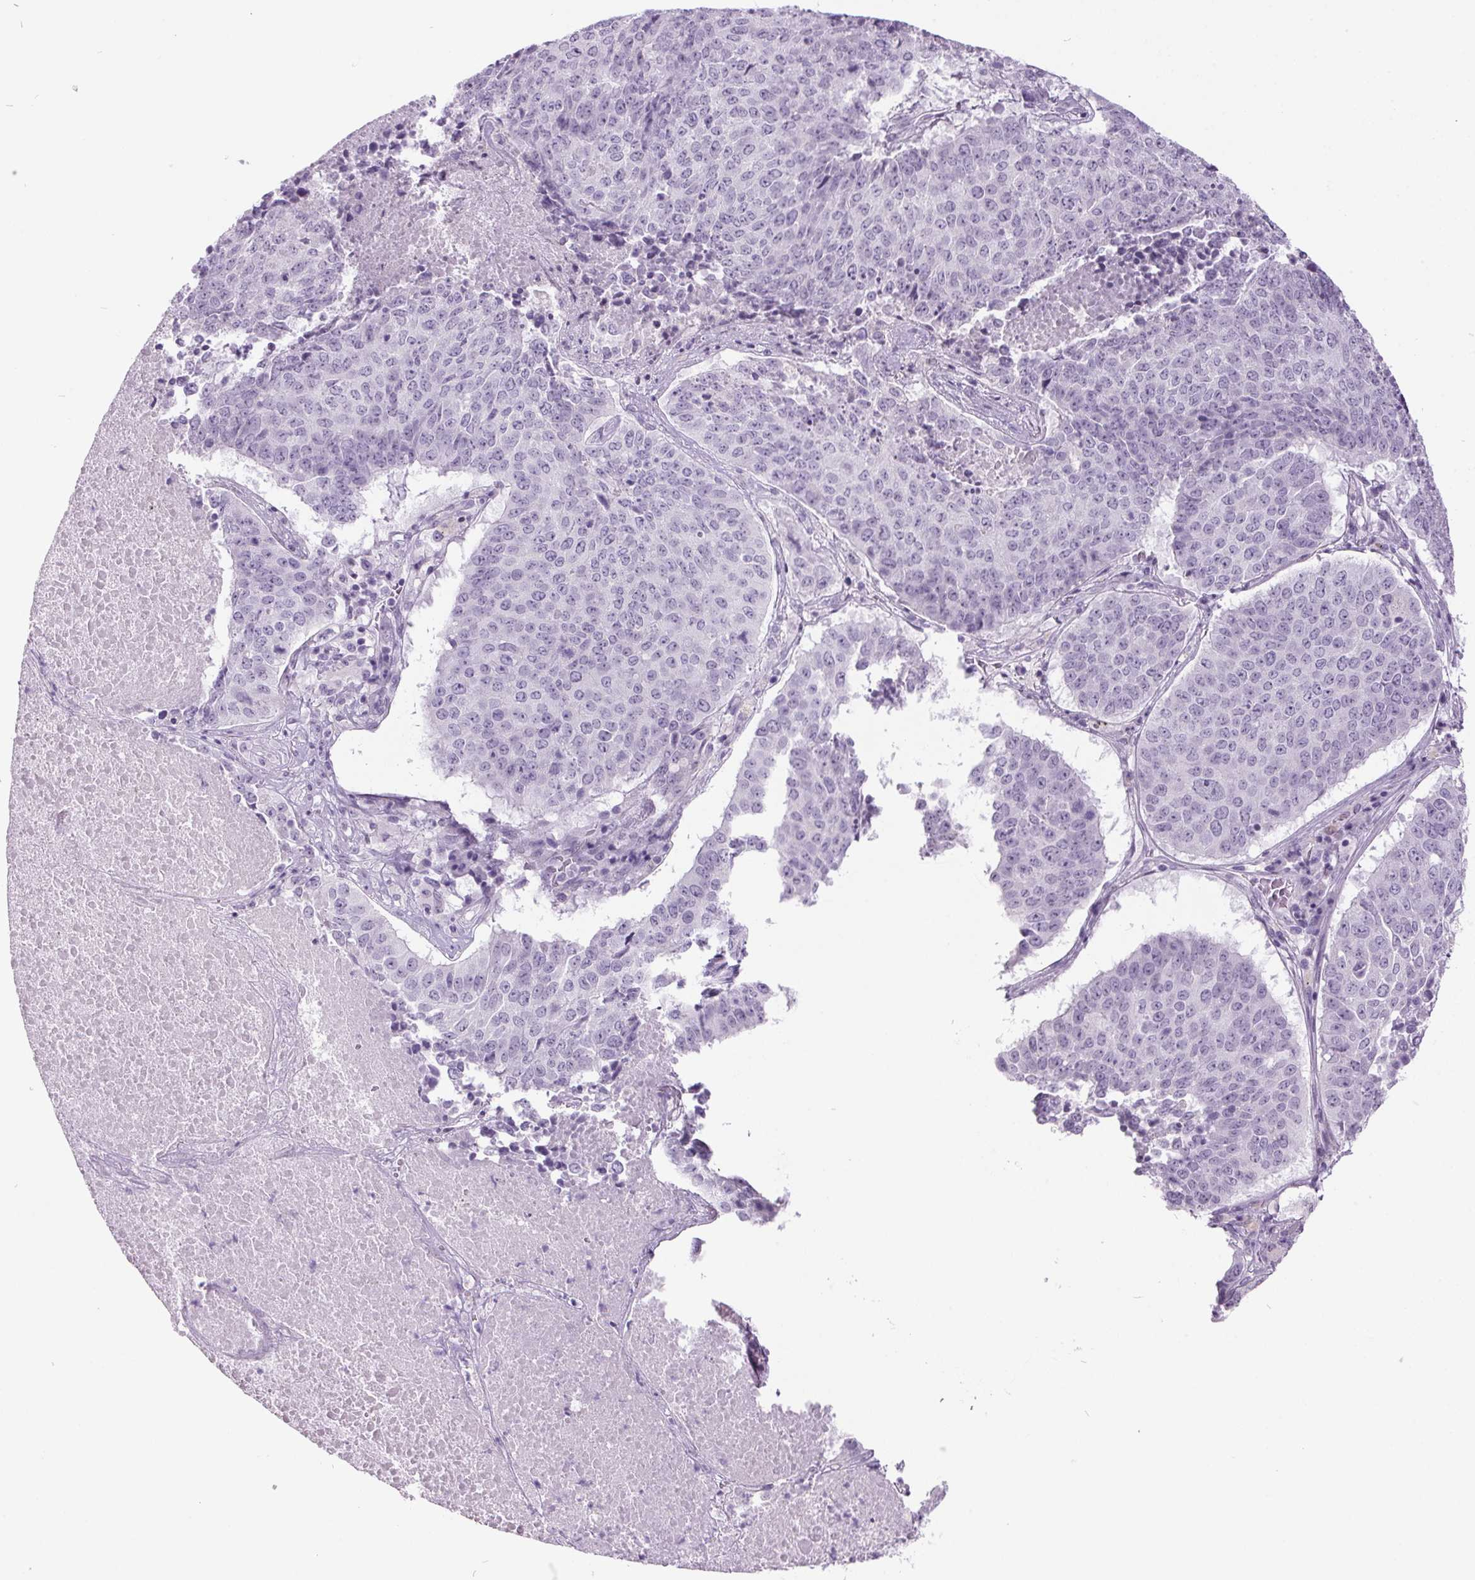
{"staining": {"intensity": "negative", "quantity": "none", "location": "none"}, "tissue": "lung cancer", "cell_type": "Tumor cells", "image_type": "cancer", "snomed": [{"axis": "morphology", "description": "Normal tissue, NOS"}, {"axis": "morphology", "description": "Squamous cell carcinoma, NOS"}, {"axis": "topography", "description": "Bronchus"}, {"axis": "topography", "description": "Lung"}], "caption": "Human squamous cell carcinoma (lung) stained for a protein using immunohistochemistry (IHC) exhibits no positivity in tumor cells.", "gene": "ODAD2", "patient": {"sex": "male", "age": 64}}